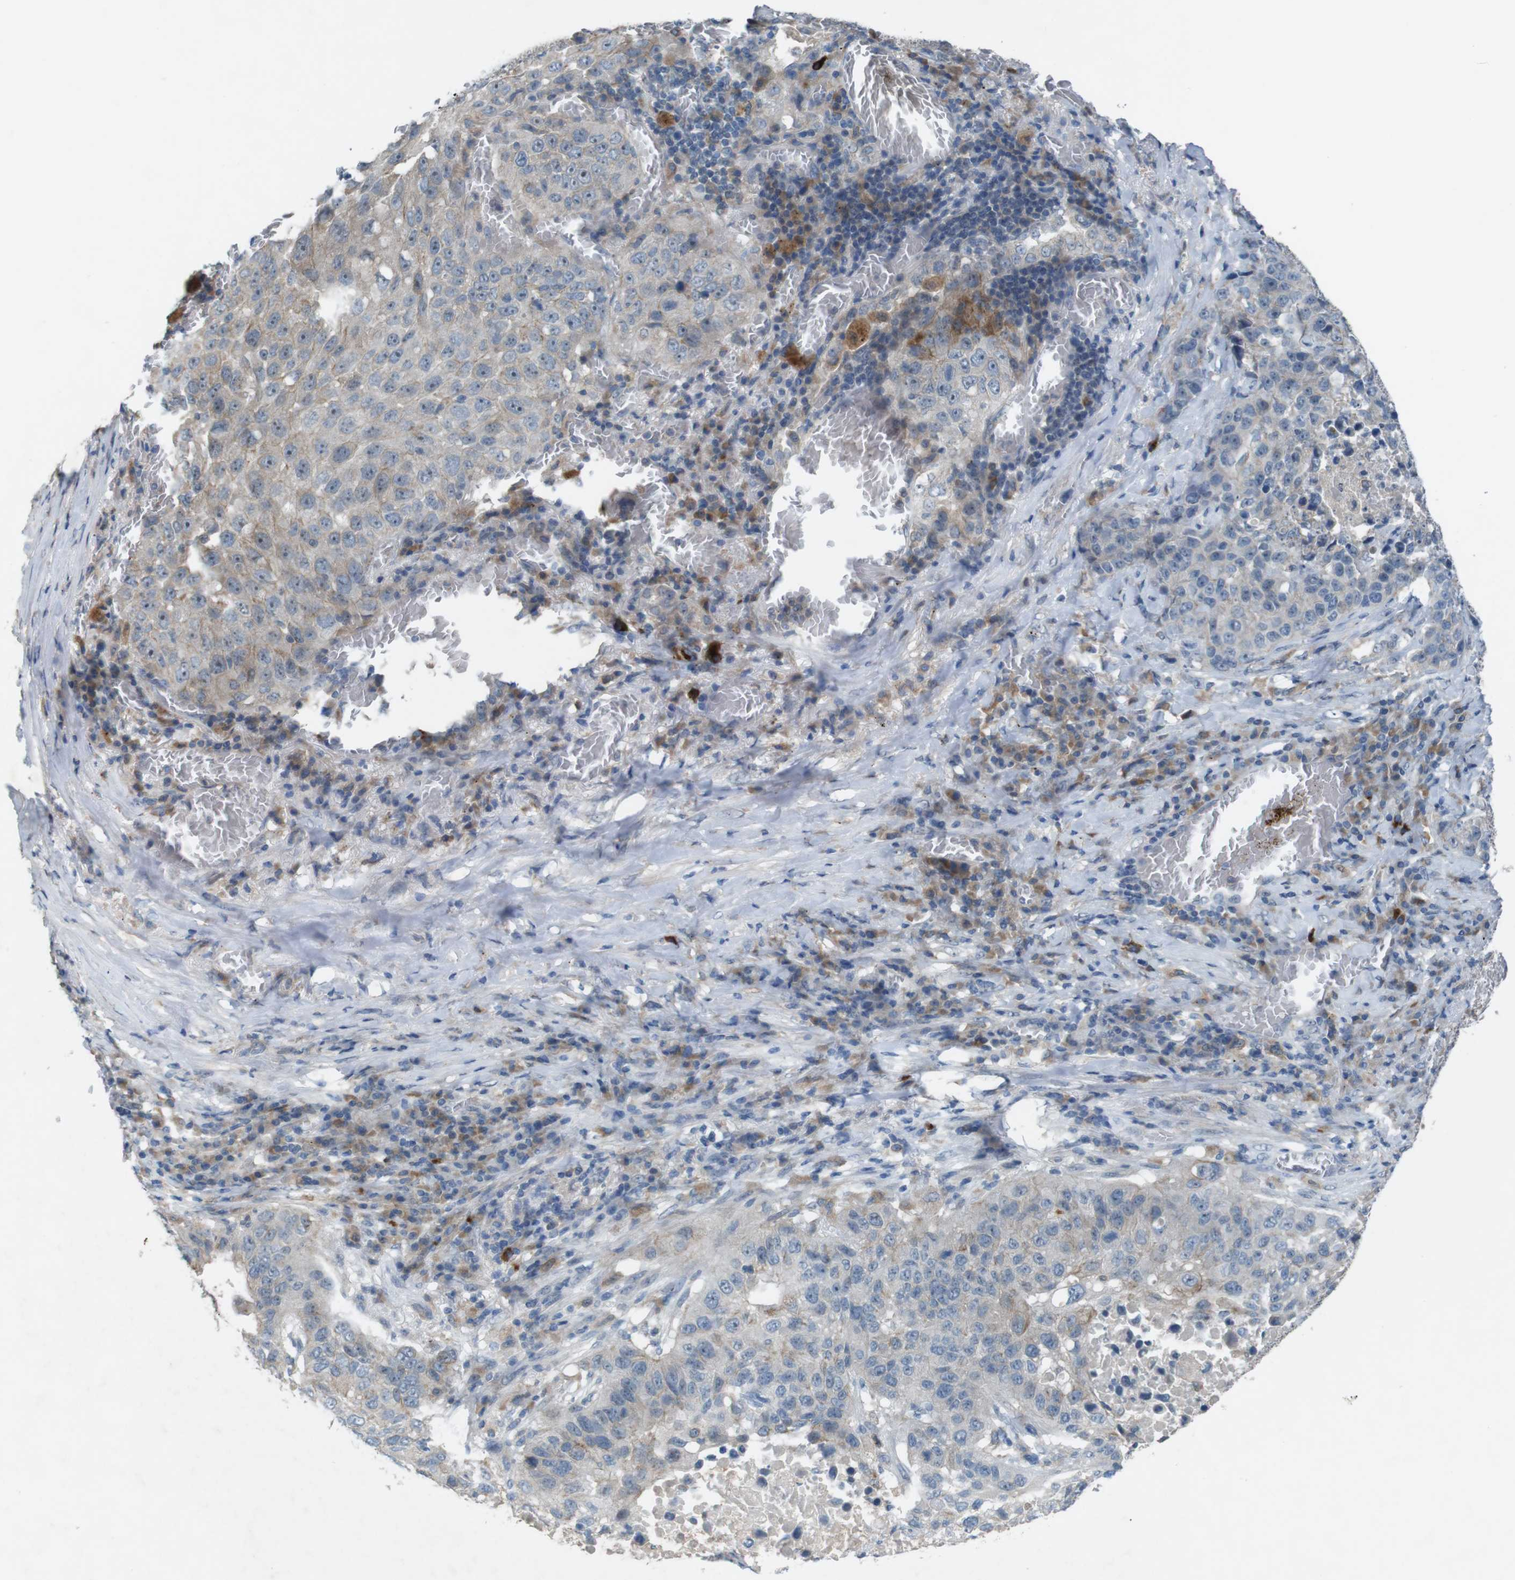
{"staining": {"intensity": "weak", "quantity": ">75%", "location": "cytoplasmic/membranous"}, "tissue": "lung cancer", "cell_type": "Tumor cells", "image_type": "cancer", "snomed": [{"axis": "morphology", "description": "Squamous cell carcinoma, NOS"}, {"axis": "topography", "description": "Lung"}], "caption": "Human squamous cell carcinoma (lung) stained with a brown dye displays weak cytoplasmic/membranous positive expression in about >75% of tumor cells.", "gene": "MOGAT3", "patient": {"sex": "male", "age": 57}}